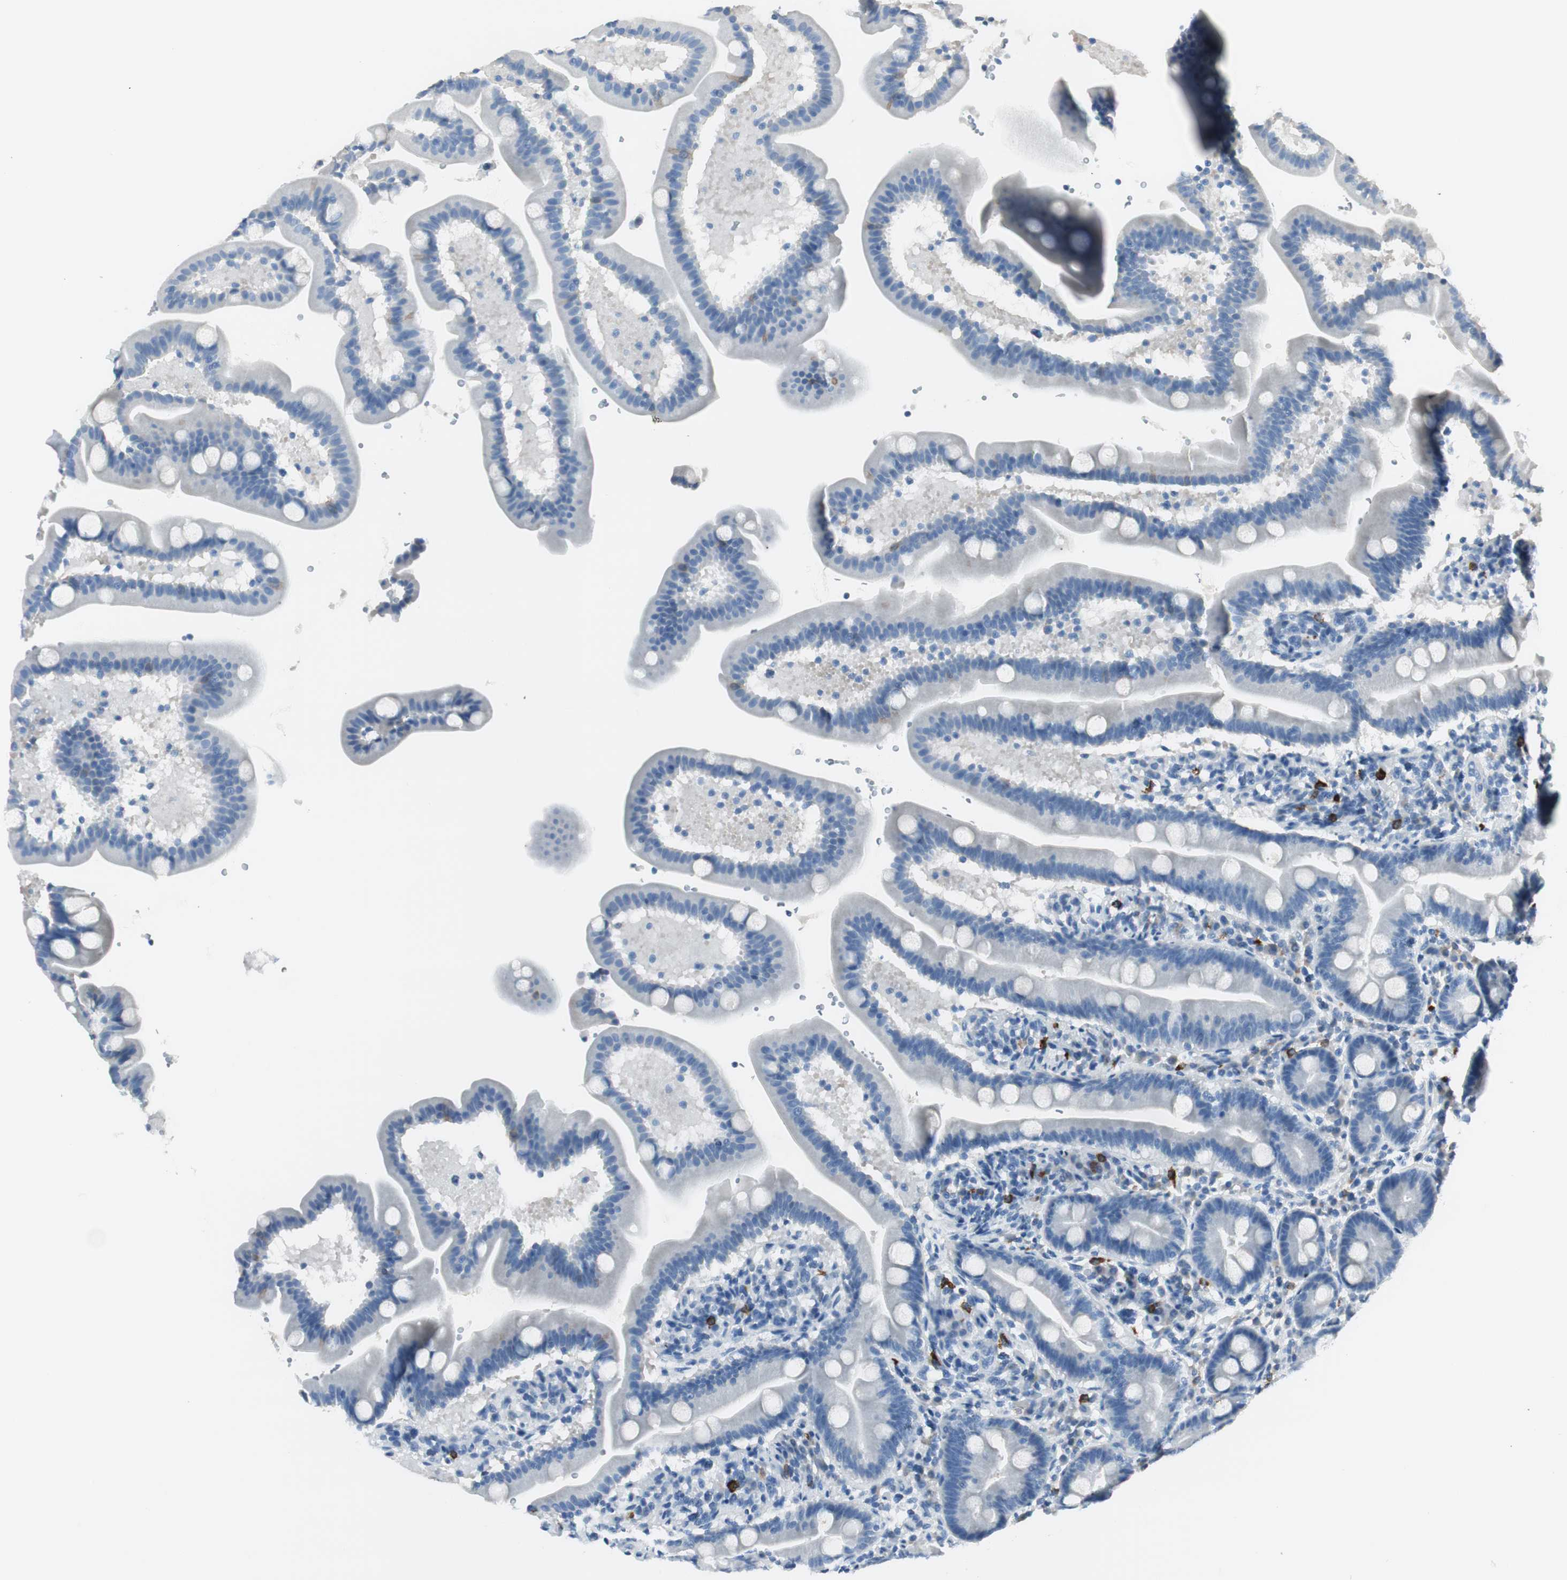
{"staining": {"intensity": "negative", "quantity": "none", "location": "none"}, "tissue": "duodenum", "cell_type": "Glandular cells", "image_type": "normal", "snomed": [{"axis": "morphology", "description": "Normal tissue, NOS"}, {"axis": "topography", "description": "Duodenum"}], "caption": "This is an immunohistochemistry (IHC) histopathology image of unremarkable duodenum. There is no staining in glandular cells.", "gene": "DLG4", "patient": {"sex": "male", "age": 54}}